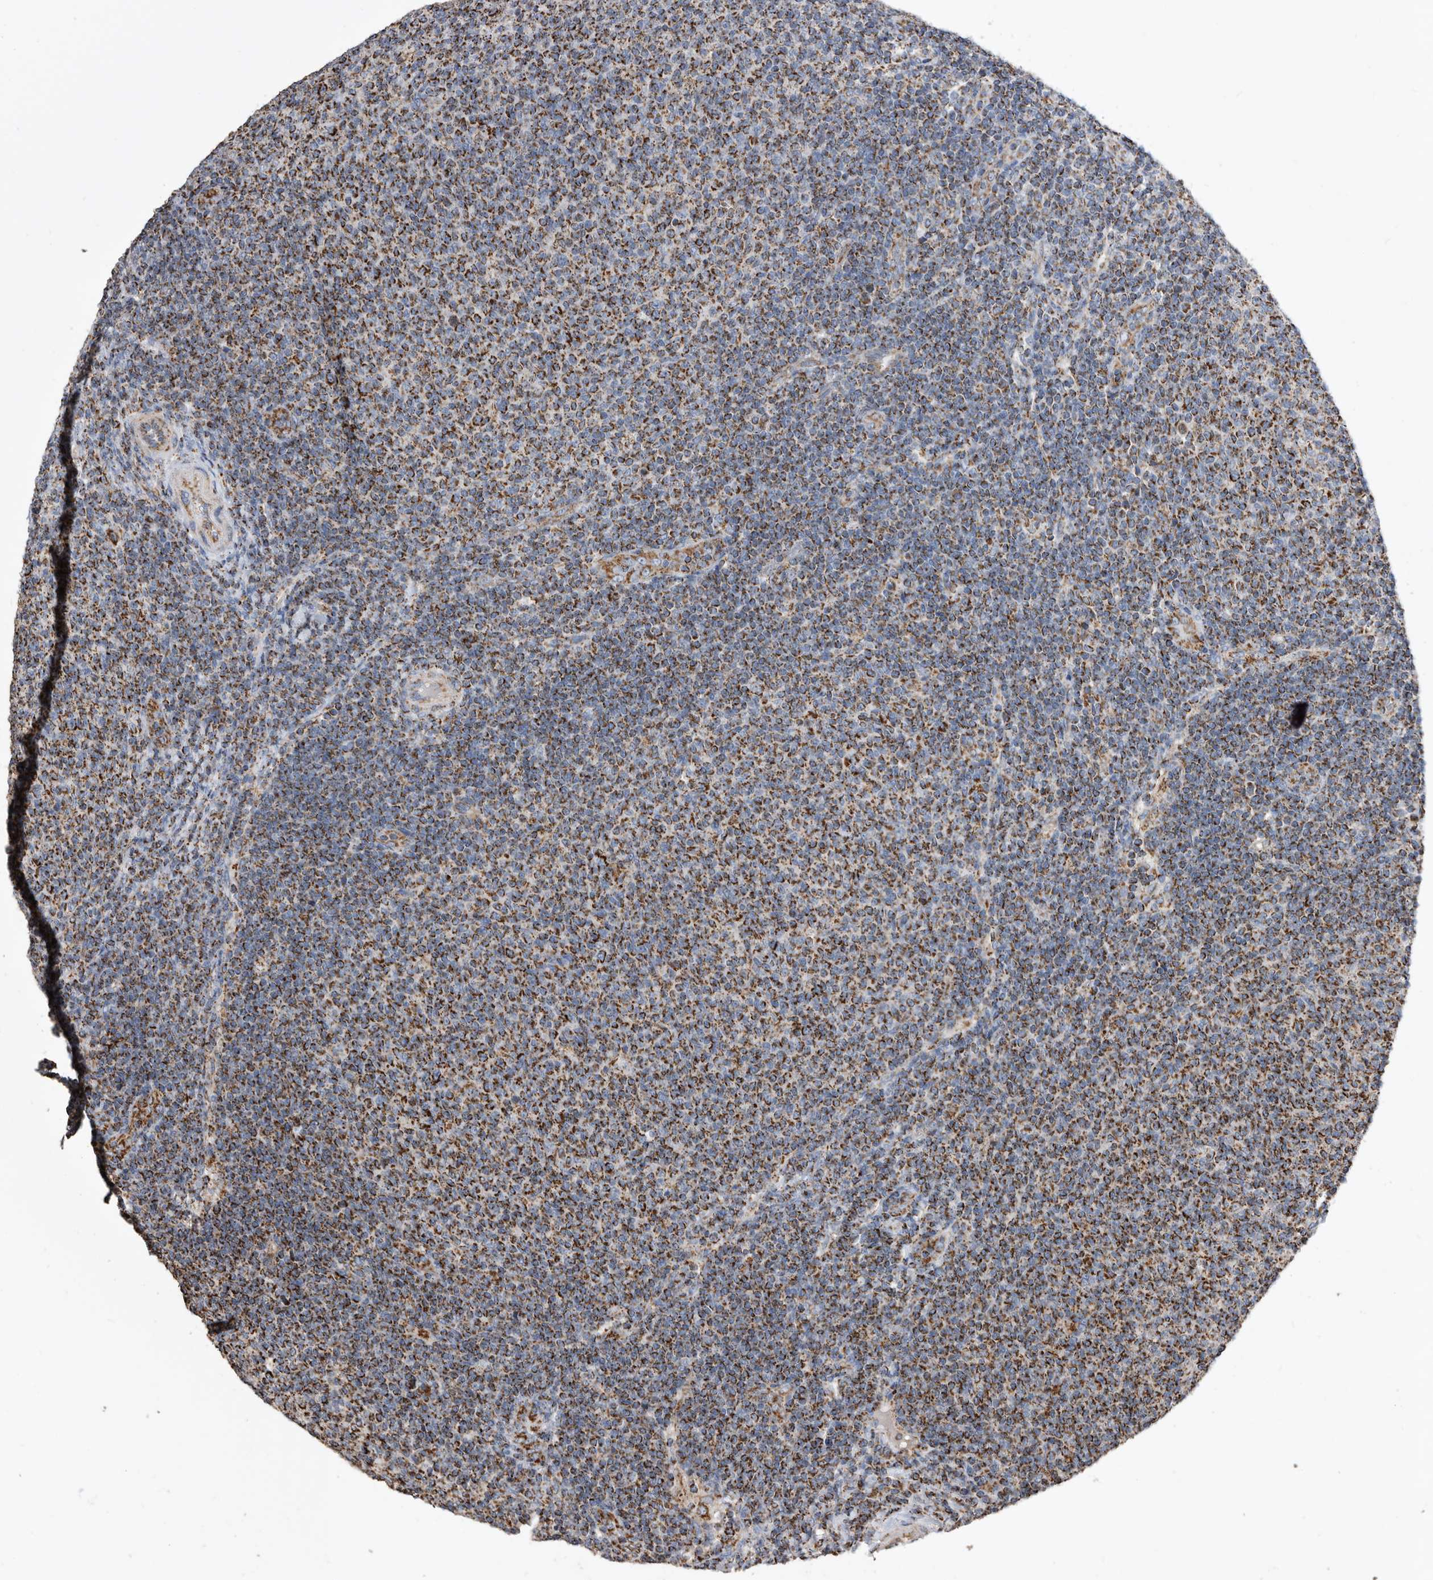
{"staining": {"intensity": "strong", "quantity": ">75%", "location": "cytoplasmic/membranous"}, "tissue": "lymphoma", "cell_type": "Tumor cells", "image_type": "cancer", "snomed": [{"axis": "morphology", "description": "Malignant lymphoma, non-Hodgkin's type, Low grade"}, {"axis": "topography", "description": "Lymph node"}], "caption": "This photomicrograph displays low-grade malignant lymphoma, non-Hodgkin's type stained with immunohistochemistry (IHC) to label a protein in brown. The cytoplasmic/membranous of tumor cells show strong positivity for the protein. Nuclei are counter-stained blue.", "gene": "WFDC1", "patient": {"sex": "male", "age": 66}}